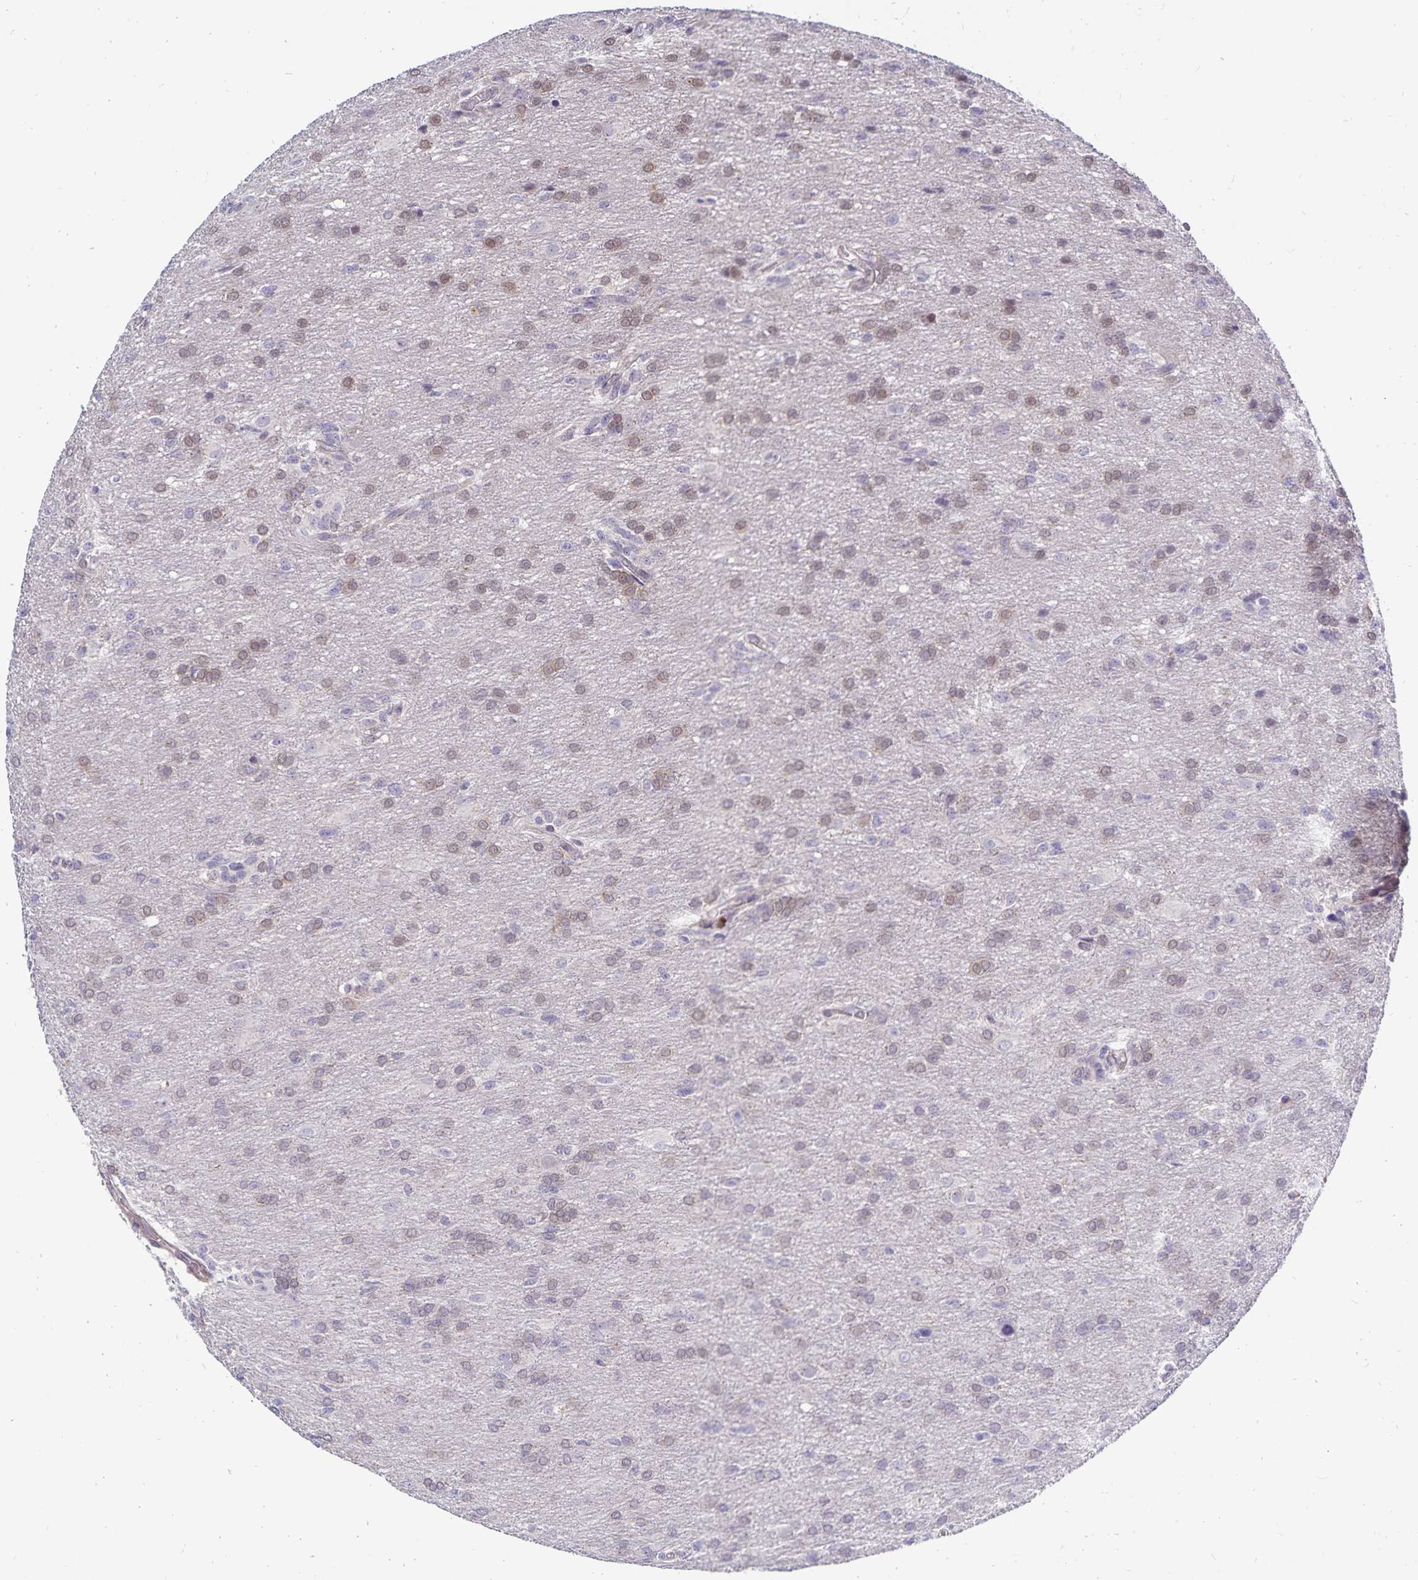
{"staining": {"intensity": "weak", "quantity": "25%-75%", "location": "nuclear"}, "tissue": "glioma", "cell_type": "Tumor cells", "image_type": "cancer", "snomed": [{"axis": "morphology", "description": "Glioma, malignant, High grade"}, {"axis": "topography", "description": "Brain"}], "caption": "Human high-grade glioma (malignant) stained with a protein marker demonstrates weak staining in tumor cells.", "gene": "CDKN2B", "patient": {"sex": "male", "age": 68}}